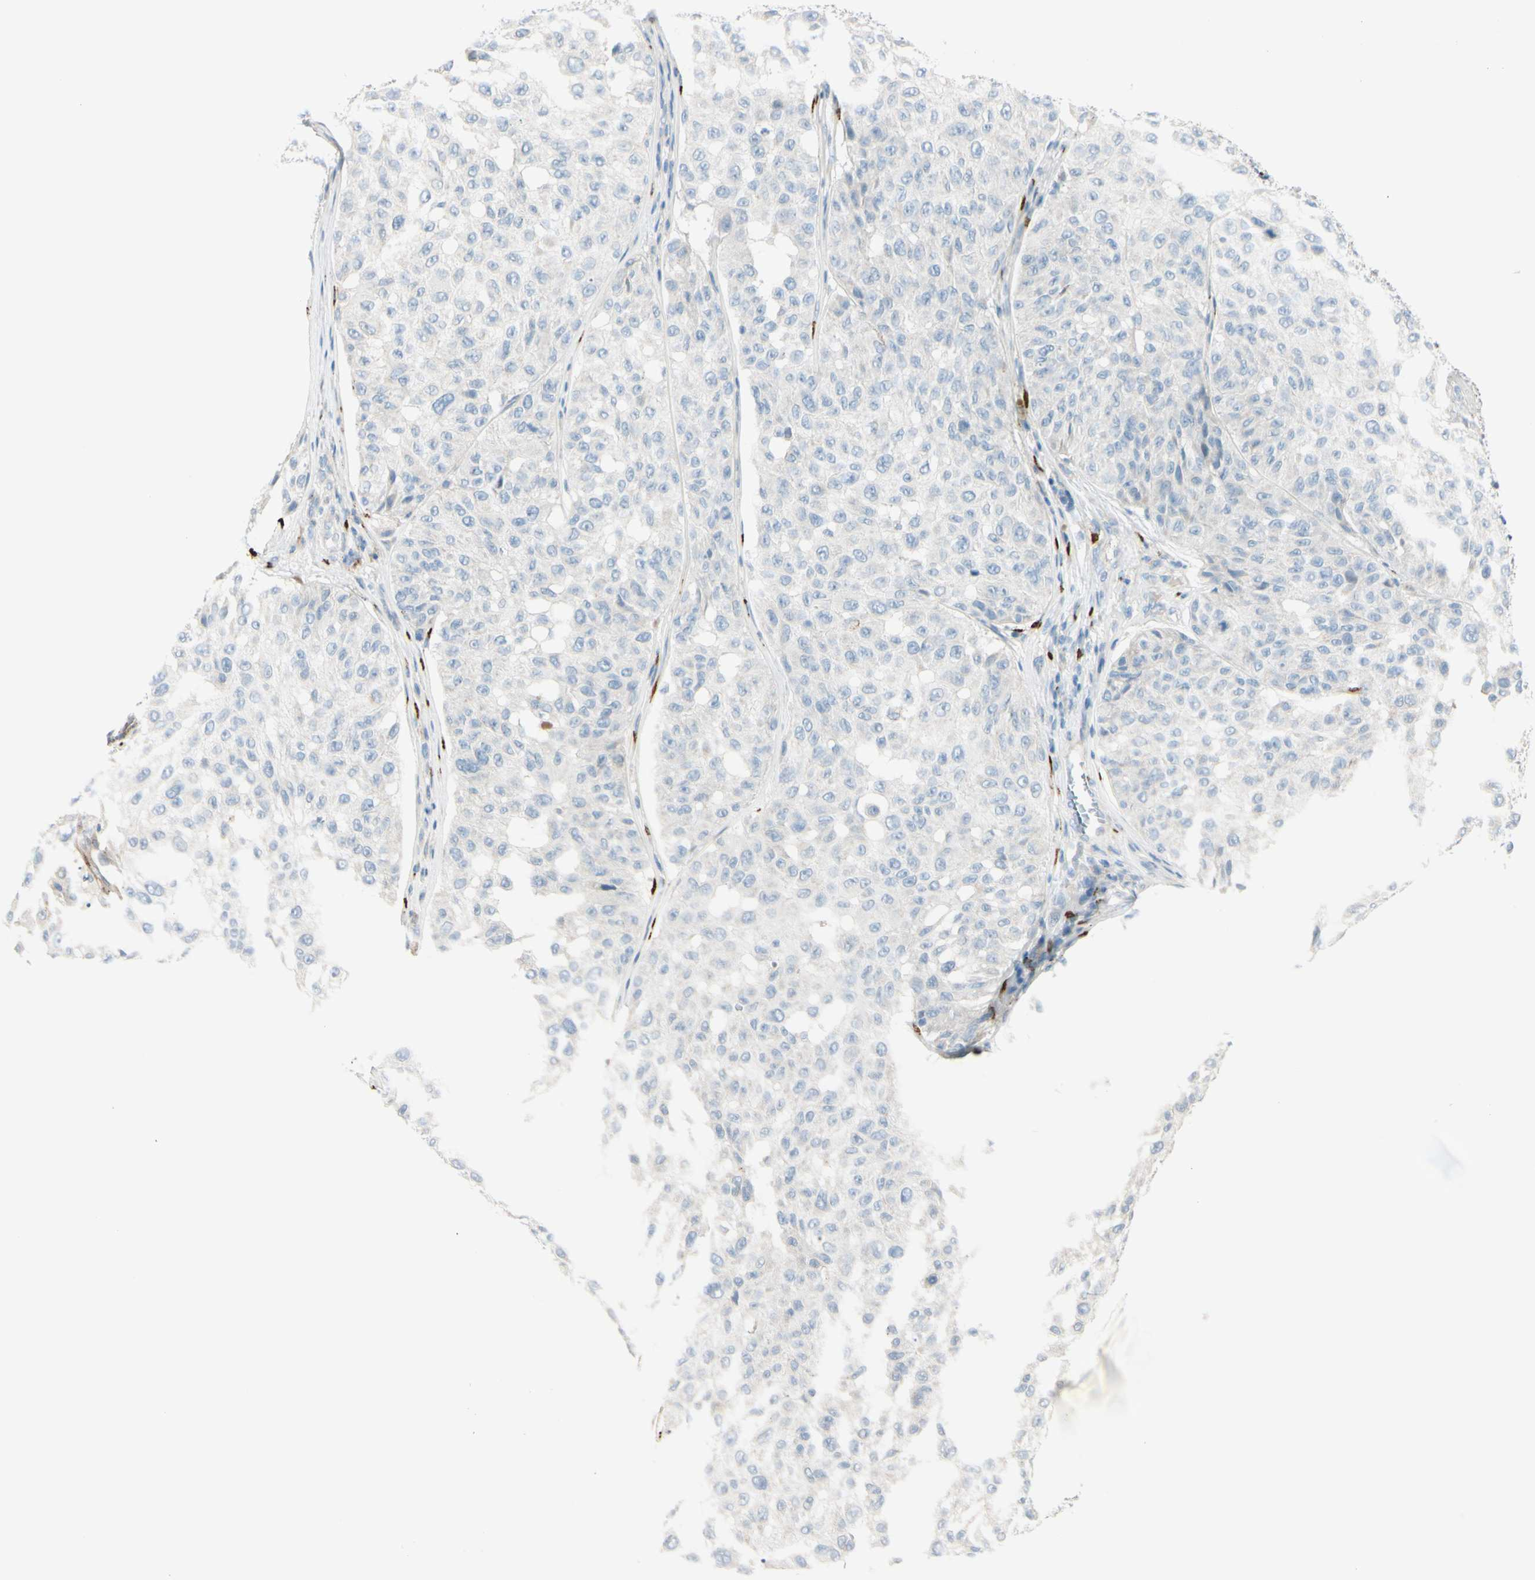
{"staining": {"intensity": "negative", "quantity": "none", "location": "none"}, "tissue": "melanoma", "cell_type": "Tumor cells", "image_type": "cancer", "snomed": [{"axis": "morphology", "description": "Malignant melanoma, NOS"}, {"axis": "topography", "description": "Skin"}], "caption": "There is no significant positivity in tumor cells of malignant melanoma.", "gene": "GALNT5", "patient": {"sex": "female", "age": 46}}